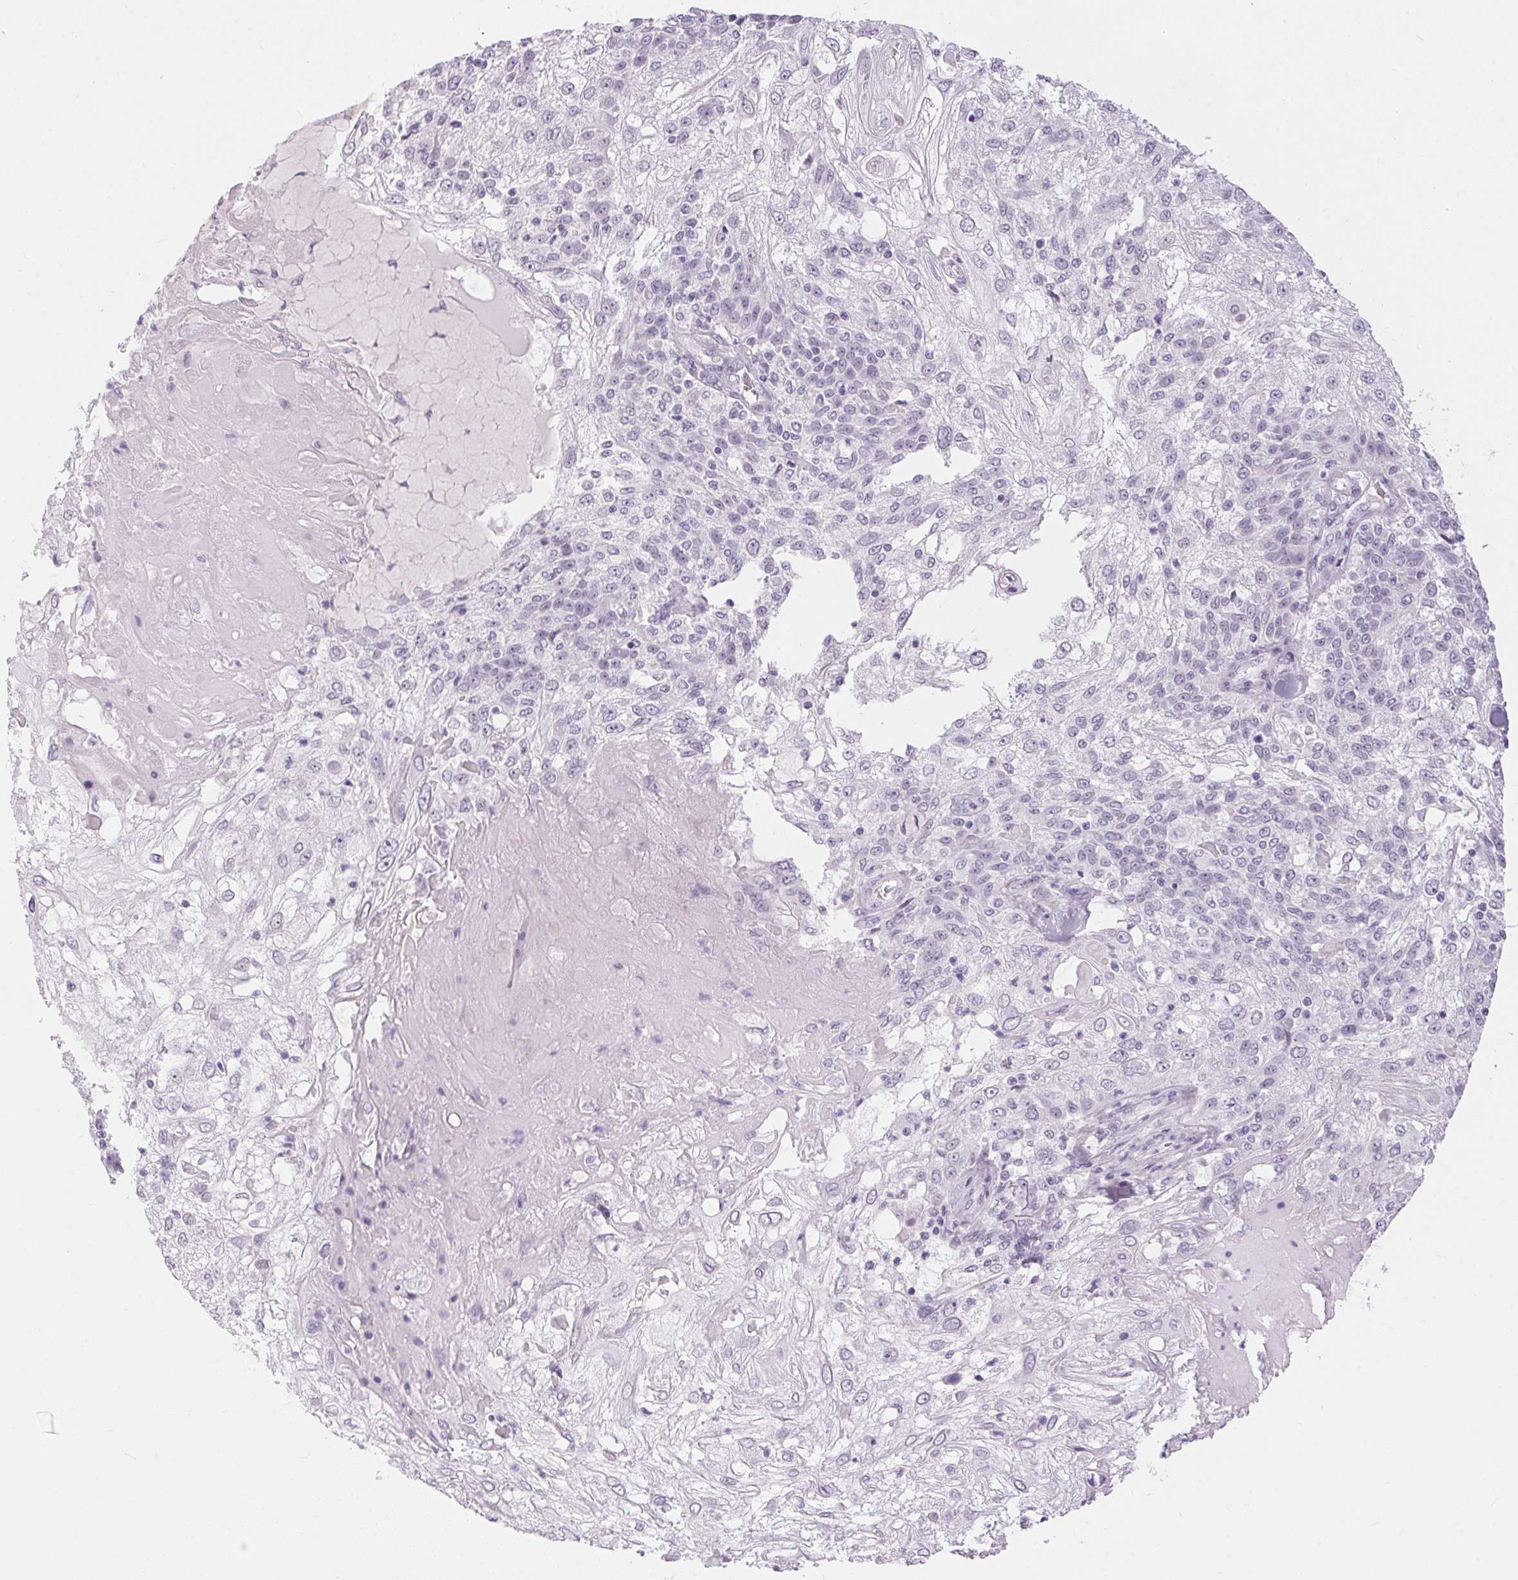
{"staining": {"intensity": "negative", "quantity": "none", "location": "none"}, "tissue": "skin cancer", "cell_type": "Tumor cells", "image_type": "cancer", "snomed": [{"axis": "morphology", "description": "Normal tissue, NOS"}, {"axis": "morphology", "description": "Squamous cell carcinoma, NOS"}, {"axis": "topography", "description": "Skin"}], "caption": "Immunohistochemical staining of skin squamous cell carcinoma shows no significant positivity in tumor cells.", "gene": "CADPS", "patient": {"sex": "female", "age": 83}}